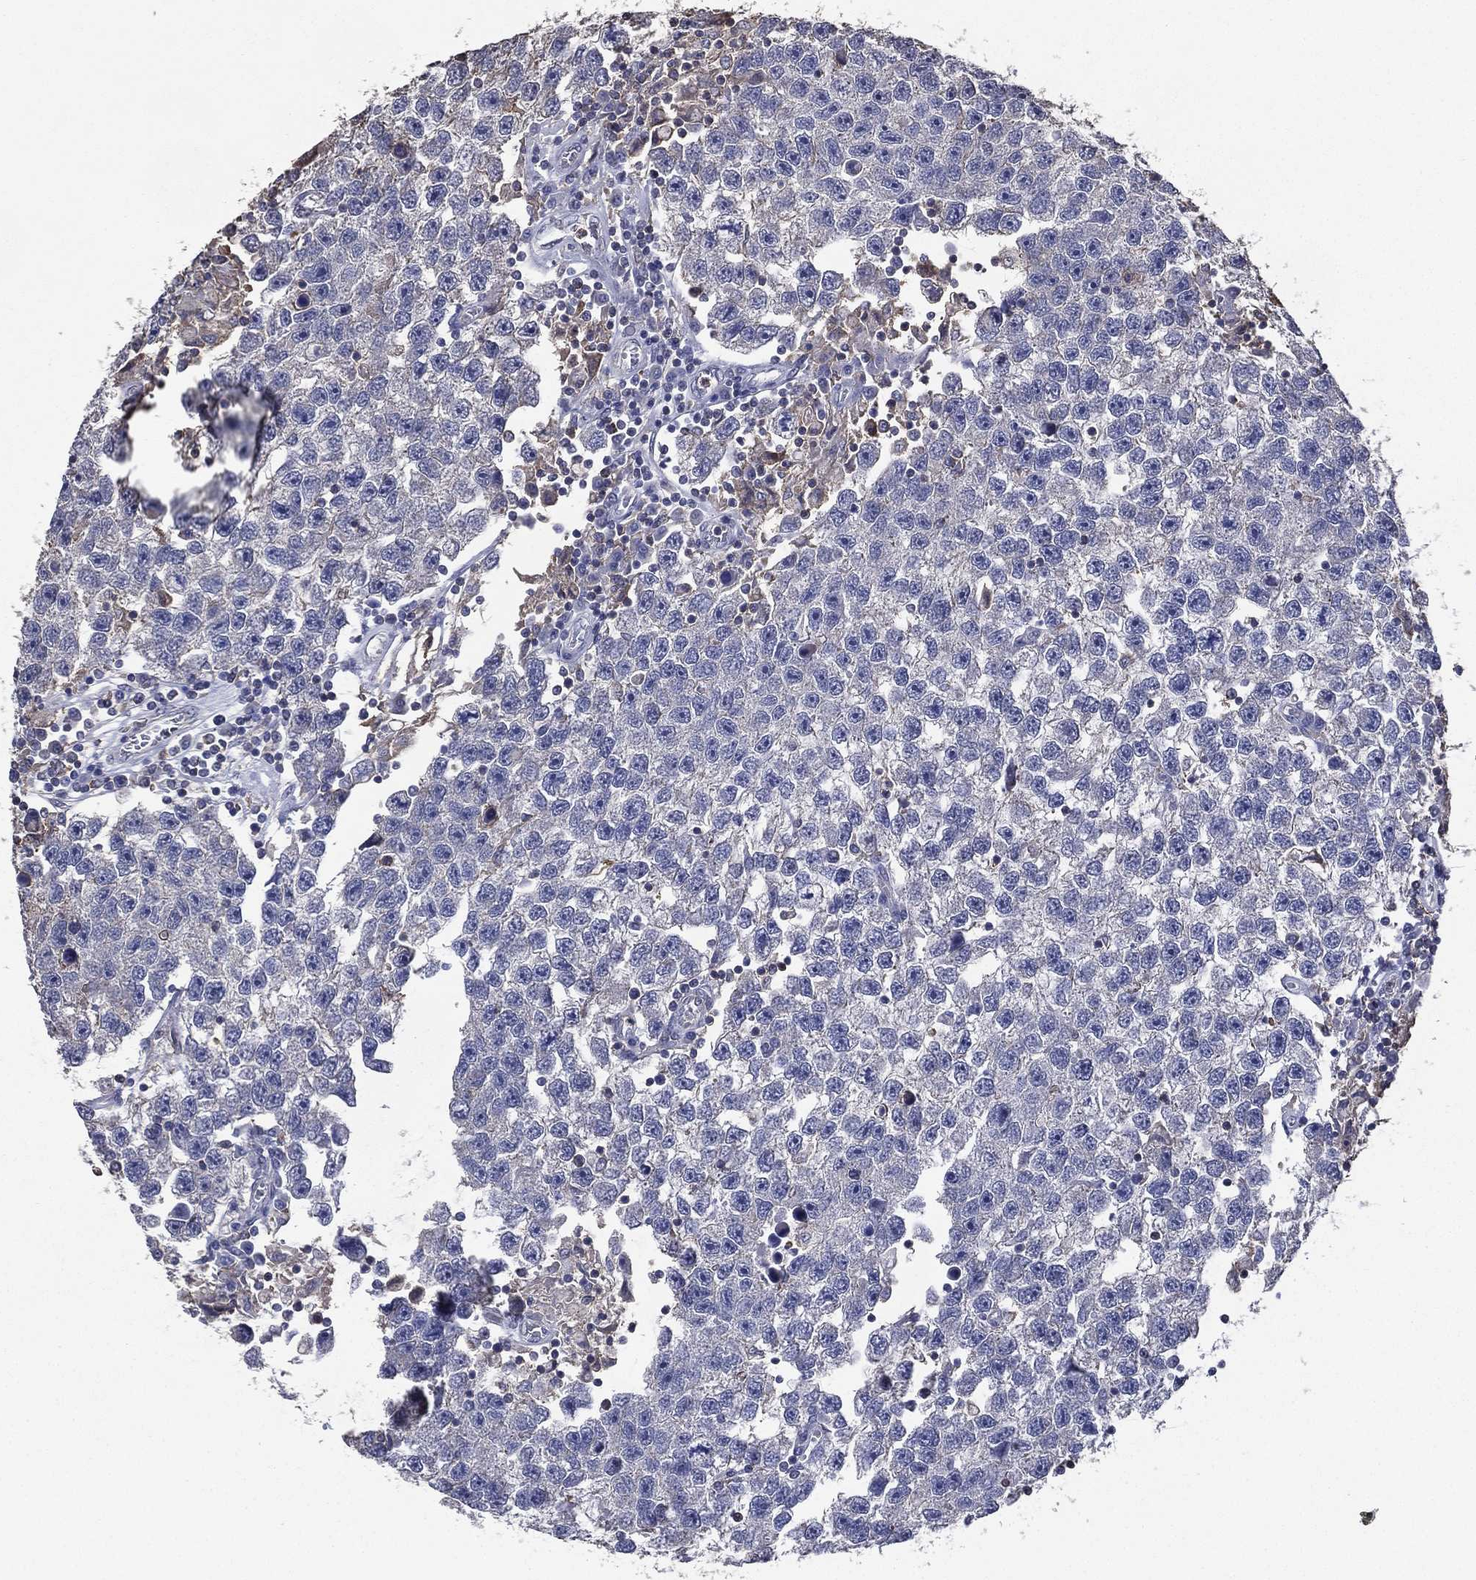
{"staining": {"intensity": "negative", "quantity": "none", "location": "none"}, "tissue": "testis cancer", "cell_type": "Tumor cells", "image_type": "cancer", "snomed": [{"axis": "morphology", "description": "Seminoma, NOS"}, {"axis": "topography", "description": "Testis"}], "caption": "Immunohistochemistry (IHC) photomicrograph of testis seminoma stained for a protein (brown), which exhibits no expression in tumor cells.", "gene": "SERPINB2", "patient": {"sex": "male", "age": 26}}